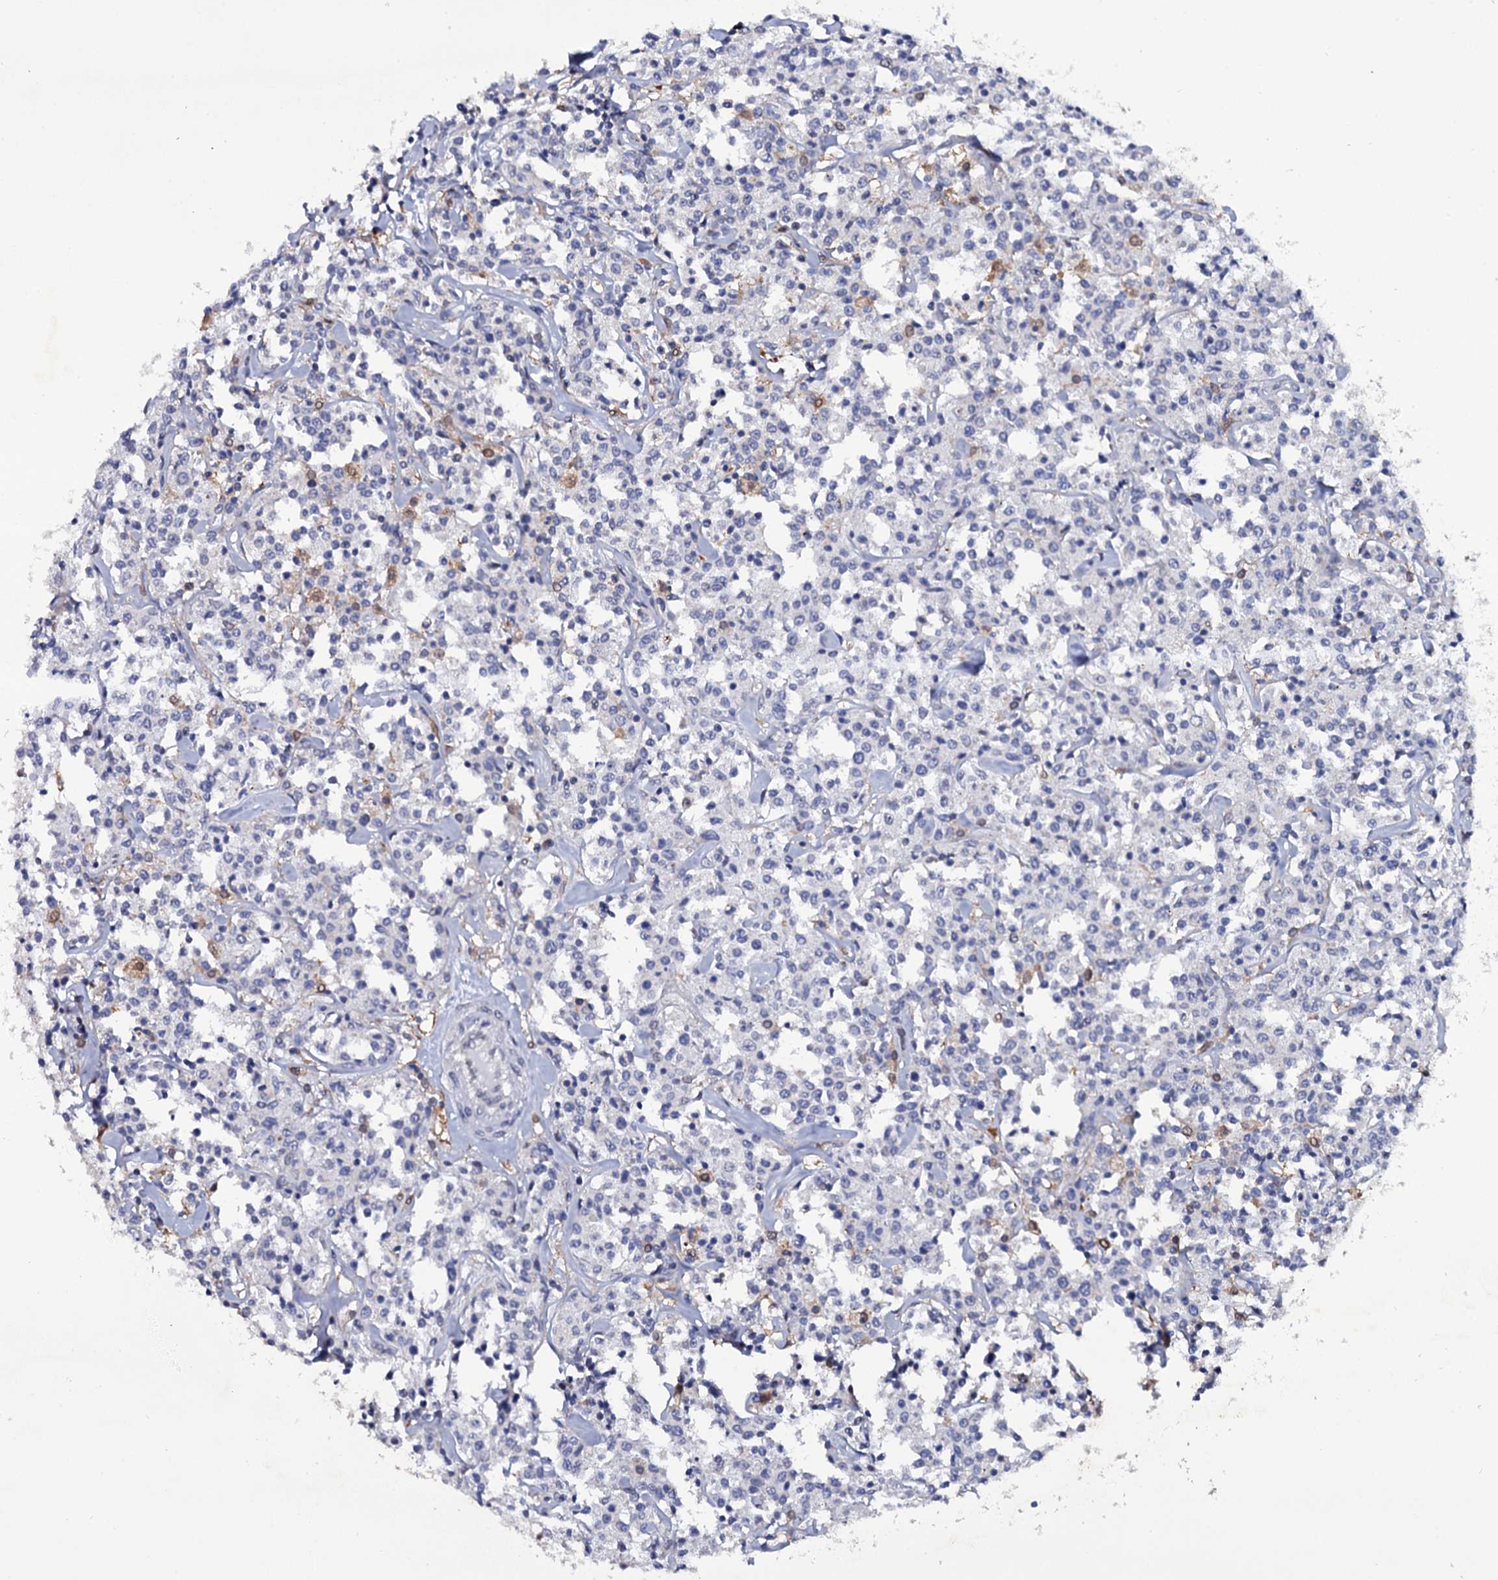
{"staining": {"intensity": "negative", "quantity": "none", "location": "none"}, "tissue": "lymphoma", "cell_type": "Tumor cells", "image_type": "cancer", "snomed": [{"axis": "morphology", "description": "Malignant lymphoma, non-Hodgkin's type, Low grade"}, {"axis": "topography", "description": "Small intestine"}], "caption": "Human low-grade malignant lymphoma, non-Hodgkin's type stained for a protein using immunohistochemistry (IHC) displays no staining in tumor cells.", "gene": "CRYL1", "patient": {"sex": "female", "age": 59}}